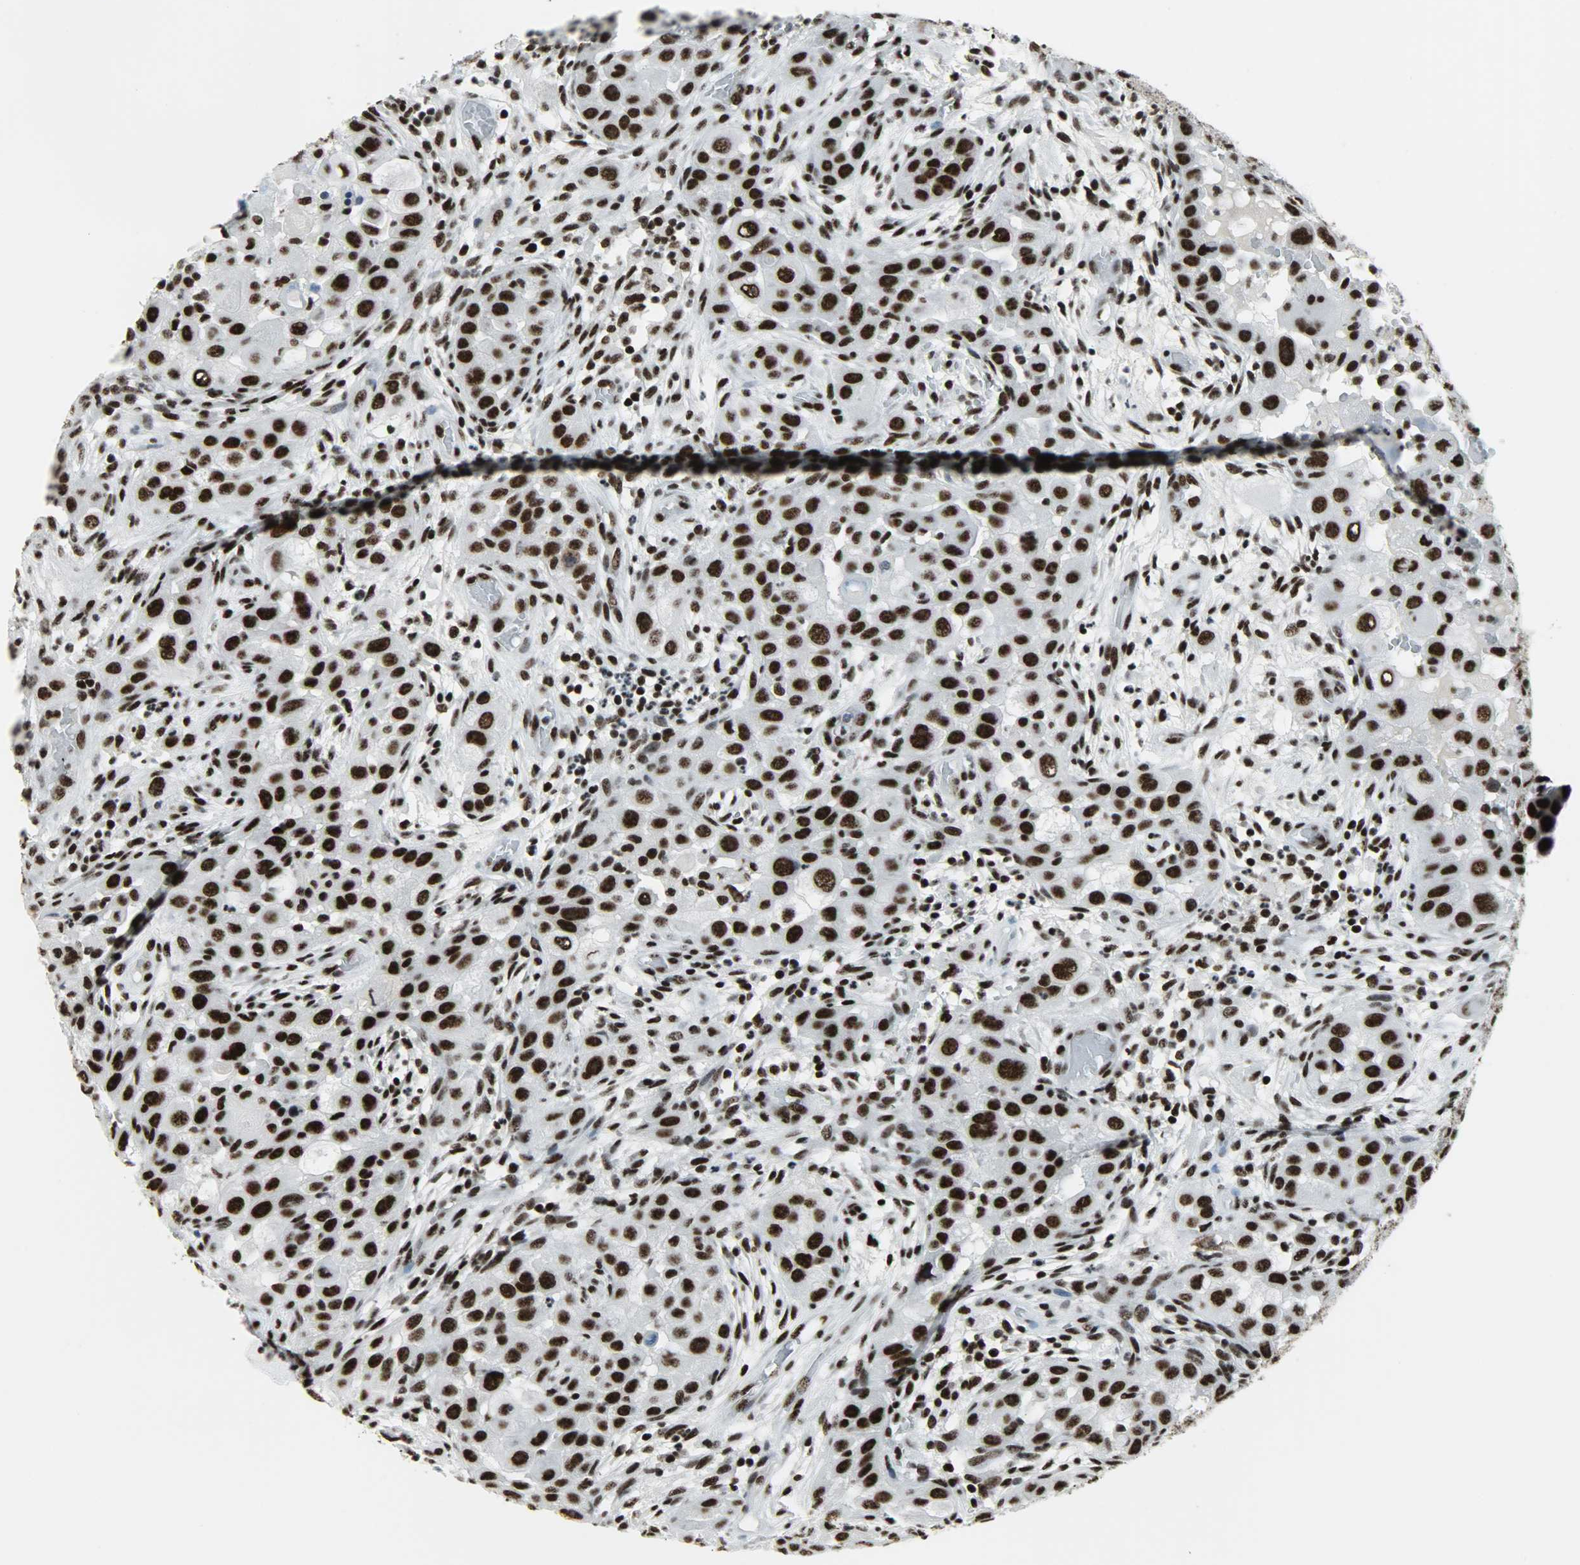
{"staining": {"intensity": "strong", "quantity": ">75%", "location": "nuclear"}, "tissue": "head and neck cancer", "cell_type": "Tumor cells", "image_type": "cancer", "snomed": [{"axis": "morphology", "description": "Carcinoma, NOS"}, {"axis": "topography", "description": "Head-Neck"}], "caption": "The photomicrograph shows staining of head and neck cancer (carcinoma), revealing strong nuclear protein staining (brown color) within tumor cells.", "gene": "SNRPA", "patient": {"sex": "male", "age": 87}}